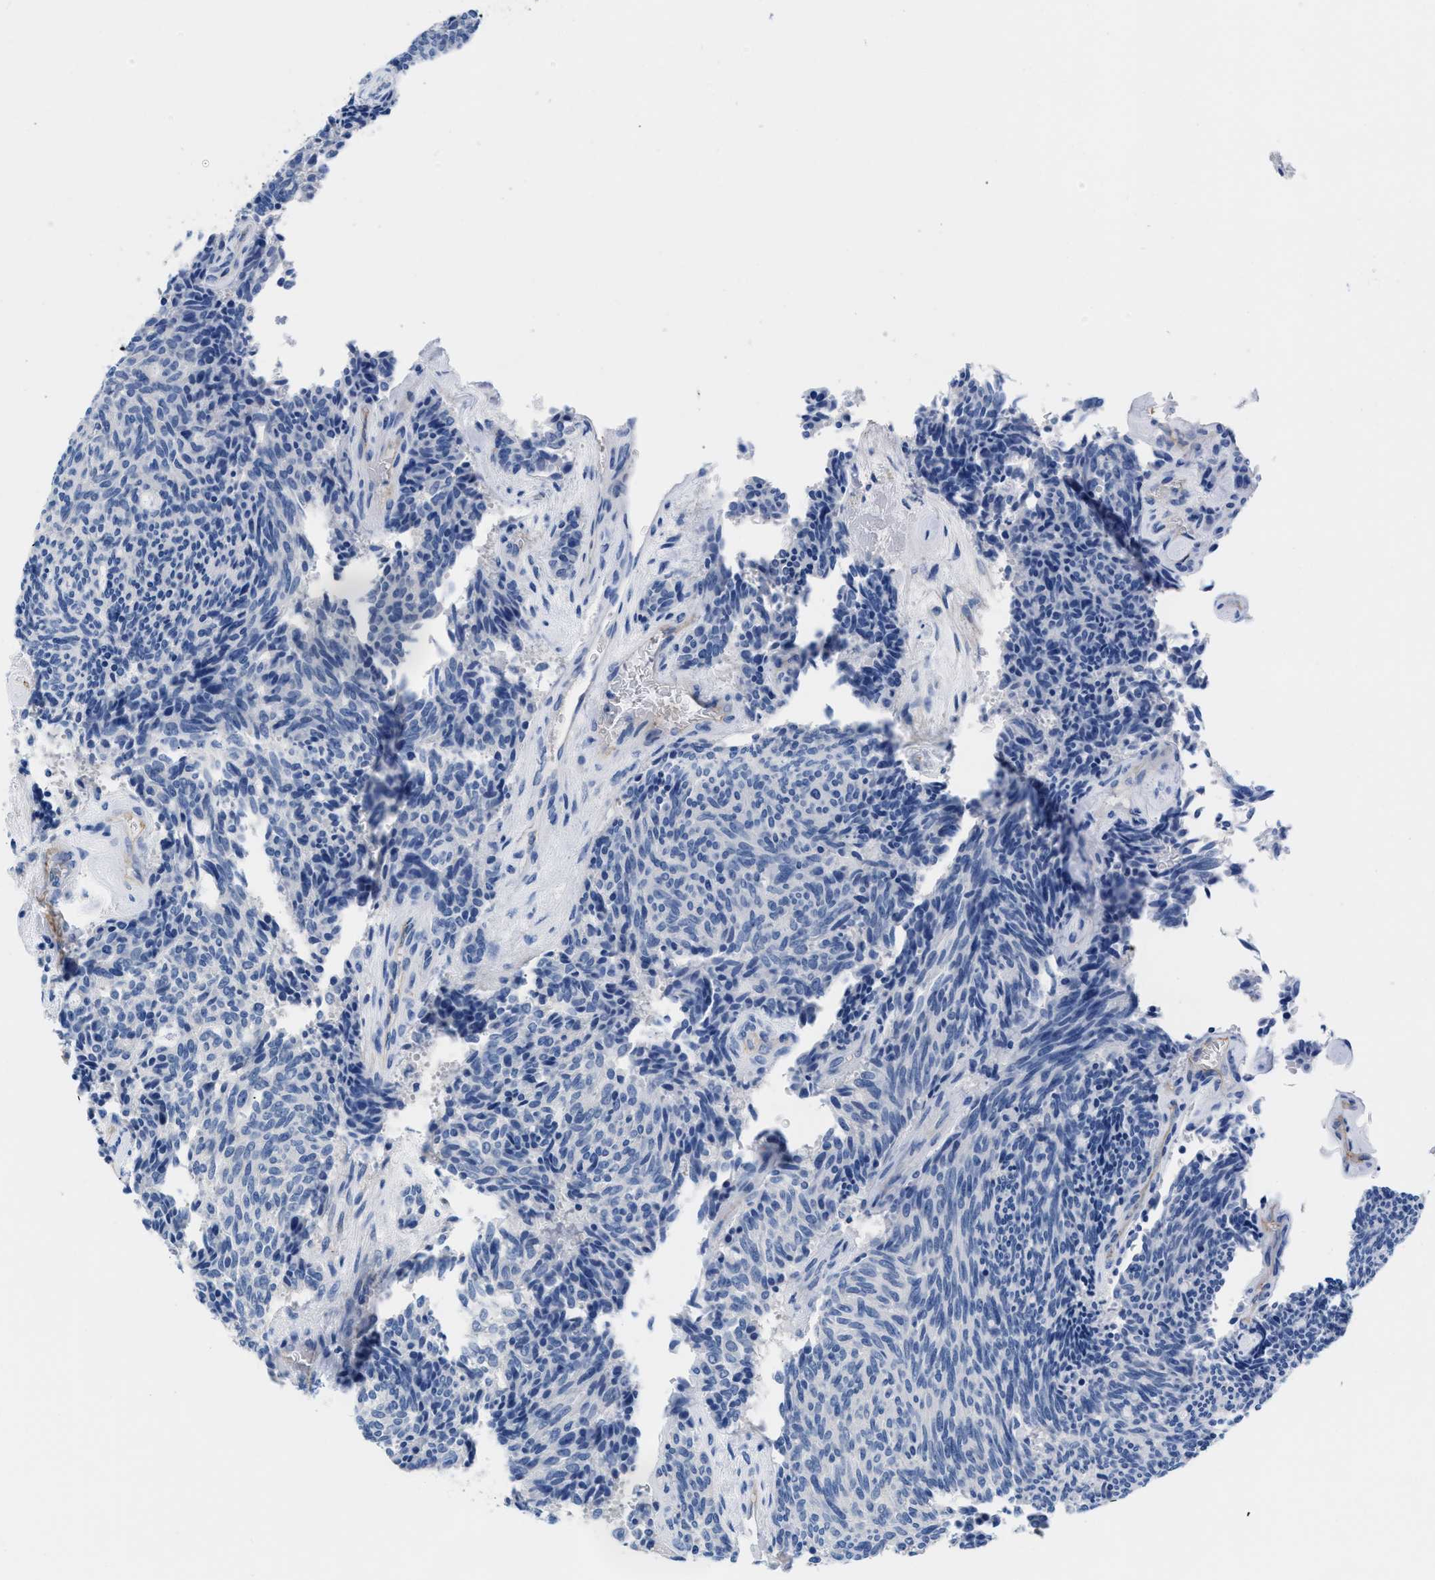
{"staining": {"intensity": "negative", "quantity": "none", "location": "none"}, "tissue": "carcinoid", "cell_type": "Tumor cells", "image_type": "cancer", "snomed": [{"axis": "morphology", "description": "Carcinoid, malignant, NOS"}, {"axis": "topography", "description": "Pancreas"}], "caption": "Immunohistochemistry of malignant carcinoid reveals no staining in tumor cells. (DAB (3,3'-diaminobenzidine) immunohistochemistry (IHC) with hematoxylin counter stain).", "gene": "SLFN13", "patient": {"sex": "female", "age": 54}}